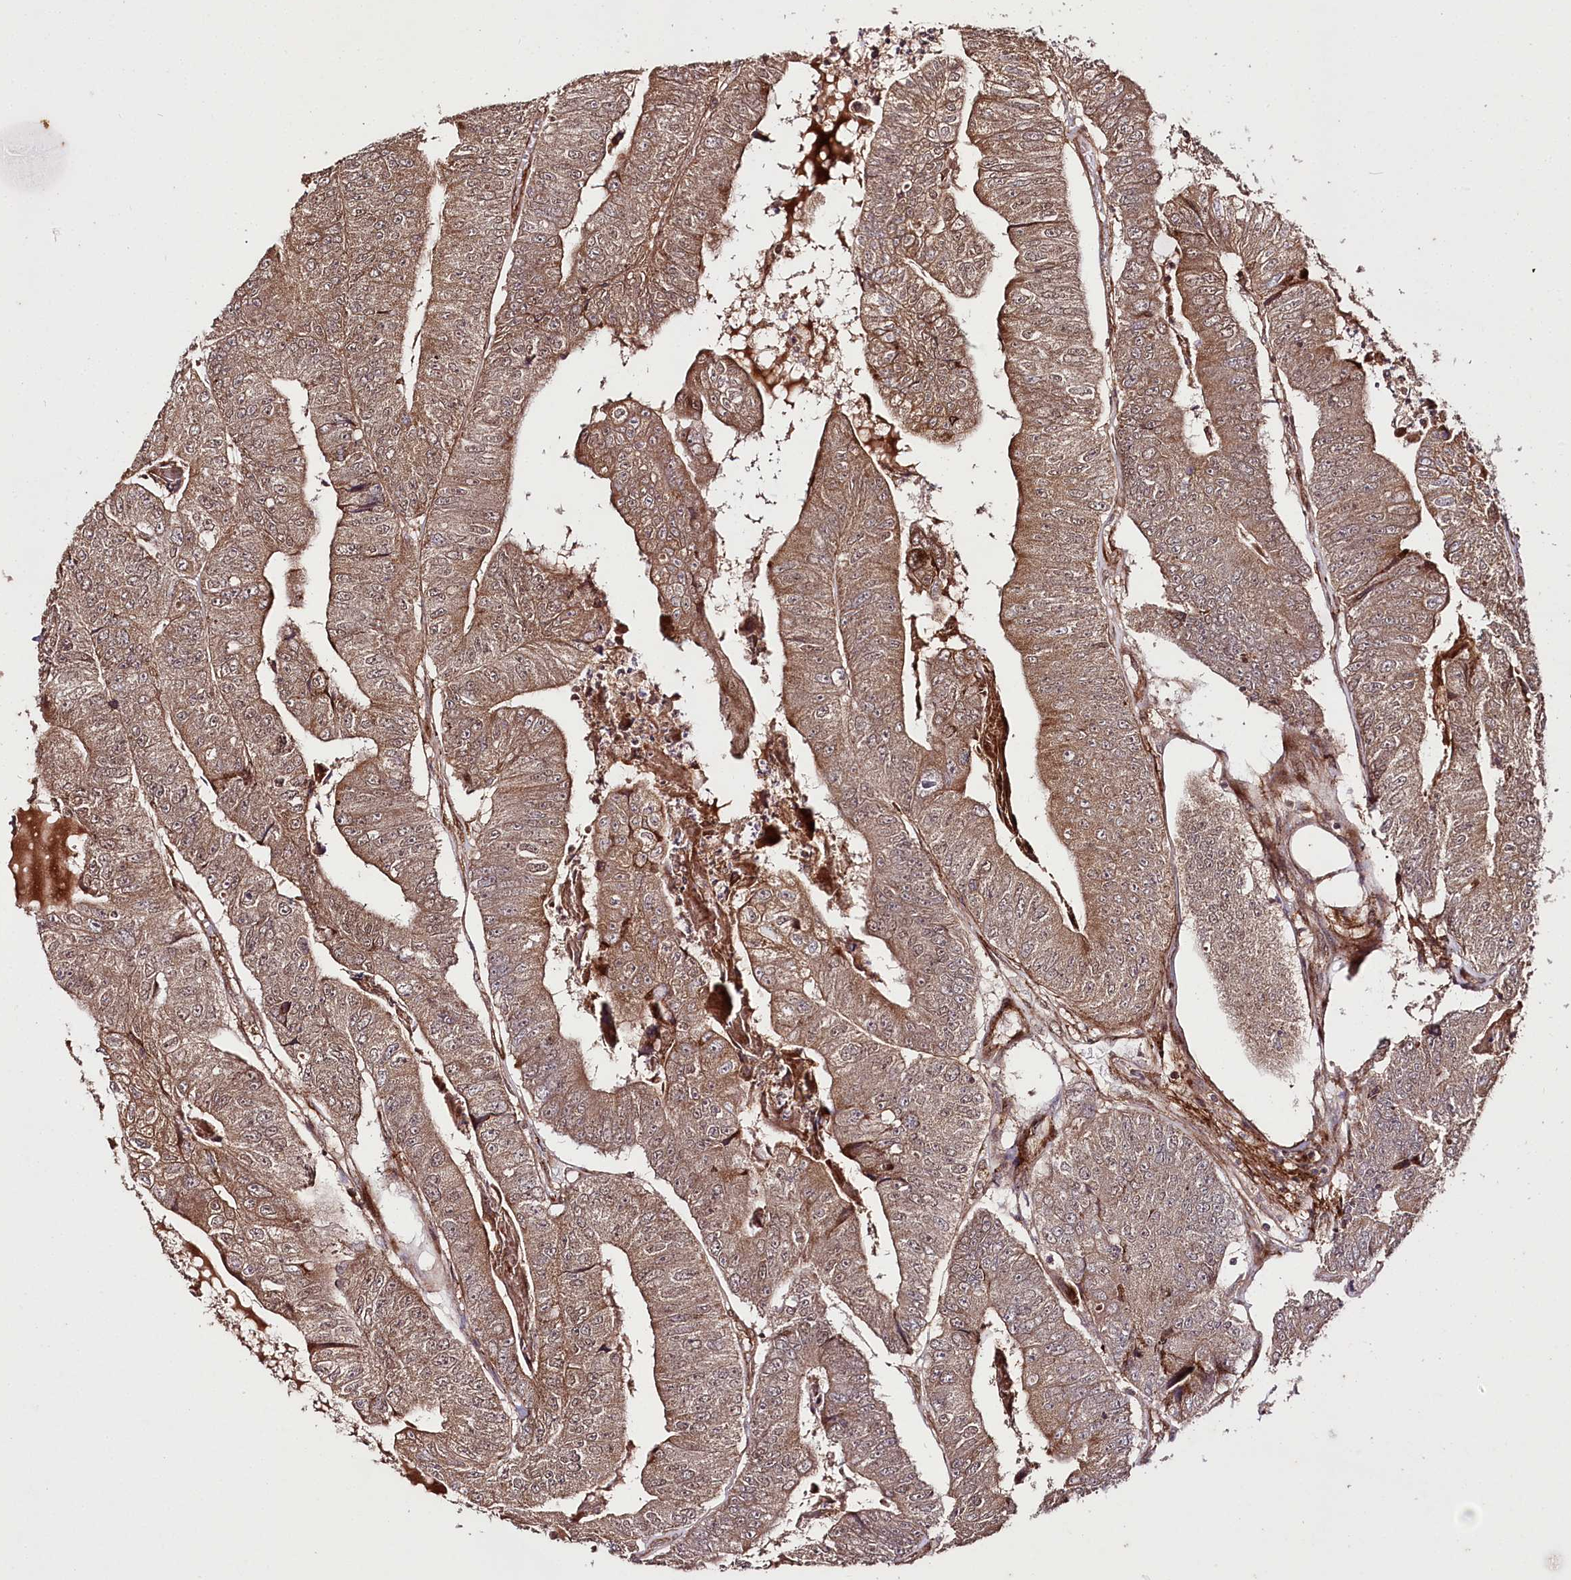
{"staining": {"intensity": "moderate", "quantity": "25%-75%", "location": "cytoplasmic/membranous"}, "tissue": "colorectal cancer", "cell_type": "Tumor cells", "image_type": "cancer", "snomed": [{"axis": "morphology", "description": "Adenocarcinoma, NOS"}, {"axis": "topography", "description": "Colon"}], "caption": "DAB immunohistochemical staining of human colorectal adenocarcinoma displays moderate cytoplasmic/membranous protein staining in about 25%-75% of tumor cells. (brown staining indicates protein expression, while blue staining denotes nuclei).", "gene": "PHLDB1", "patient": {"sex": "female", "age": 67}}